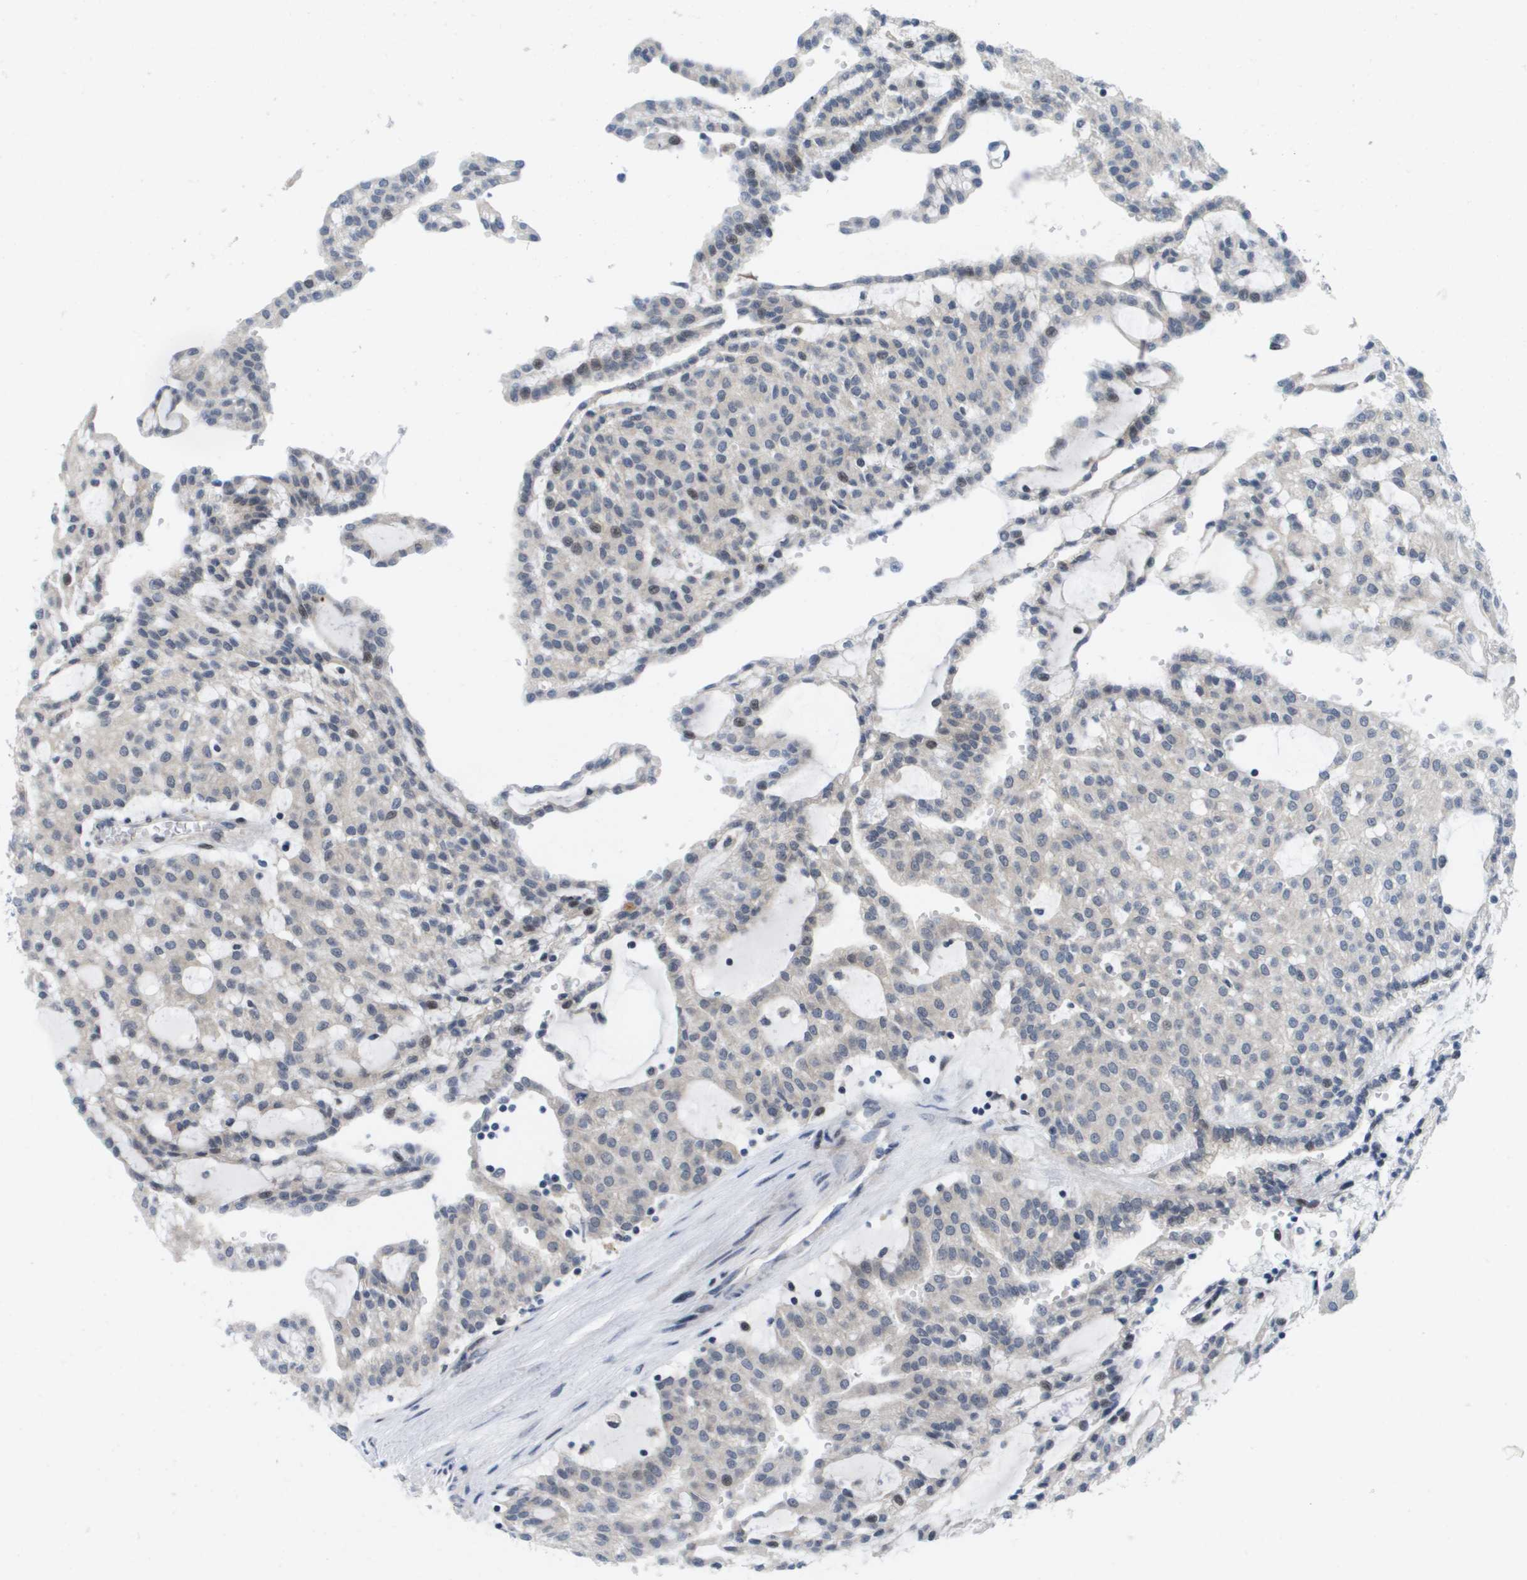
{"staining": {"intensity": "moderate", "quantity": "<25%", "location": "nuclear"}, "tissue": "renal cancer", "cell_type": "Tumor cells", "image_type": "cancer", "snomed": [{"axis": "morphology", "description": "Adenocarcinoma, NOS"}, {"axis": "topography", "description": "Kidney"}], "caption": "Renal cancer (adenocarcinoma) was stained to show a protein in brown. There is low levels of moderate nuclear positivity in approximately <25% of tumor cells. (brown staining indicates protein expression, while blue staining denotes nuclei).", "gene": "FKBP4", "patient": {"sex": "male", "age": 63}}